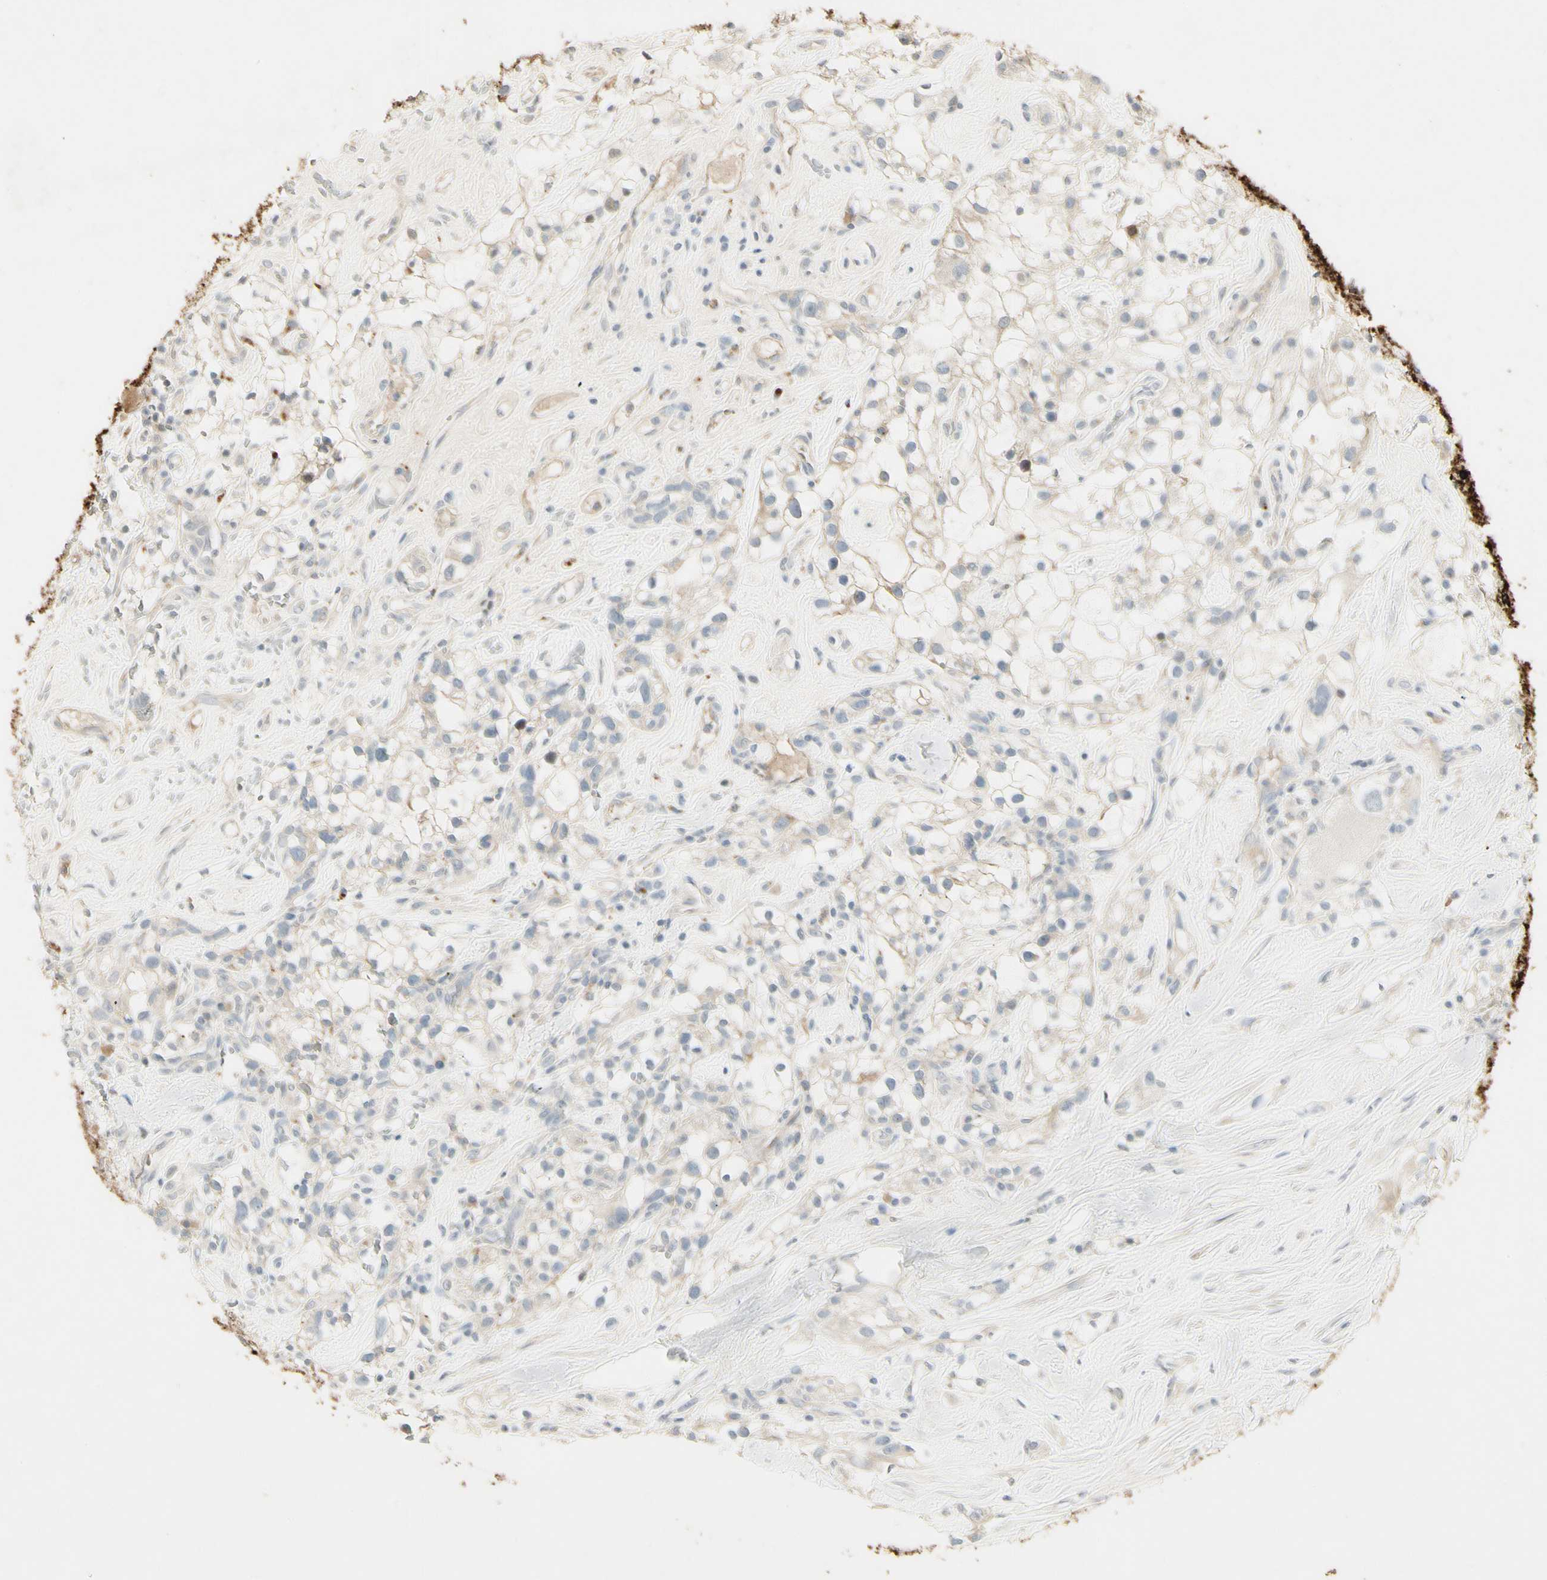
{"staining": {"intensity": "moderate", "quantity": "<25%", "location": "cytoplasmic/membranous"}, "tissue": "renal cancer", "cell_type": "Tumor cells", "image_type": "cancer", "snomed": [{"axis": "morphology", "description": "Adenocarcinoma, NOS"}, {"axis": "topography", "description": "Kidney"}], "caption": "Protein analysis of renal cancer tissue displays moderate cytoplasmic/membranous expression in approximately <25% of tumor cells.", "gene": "SKIL", "patient": {"sex": "female", "age": 60}}